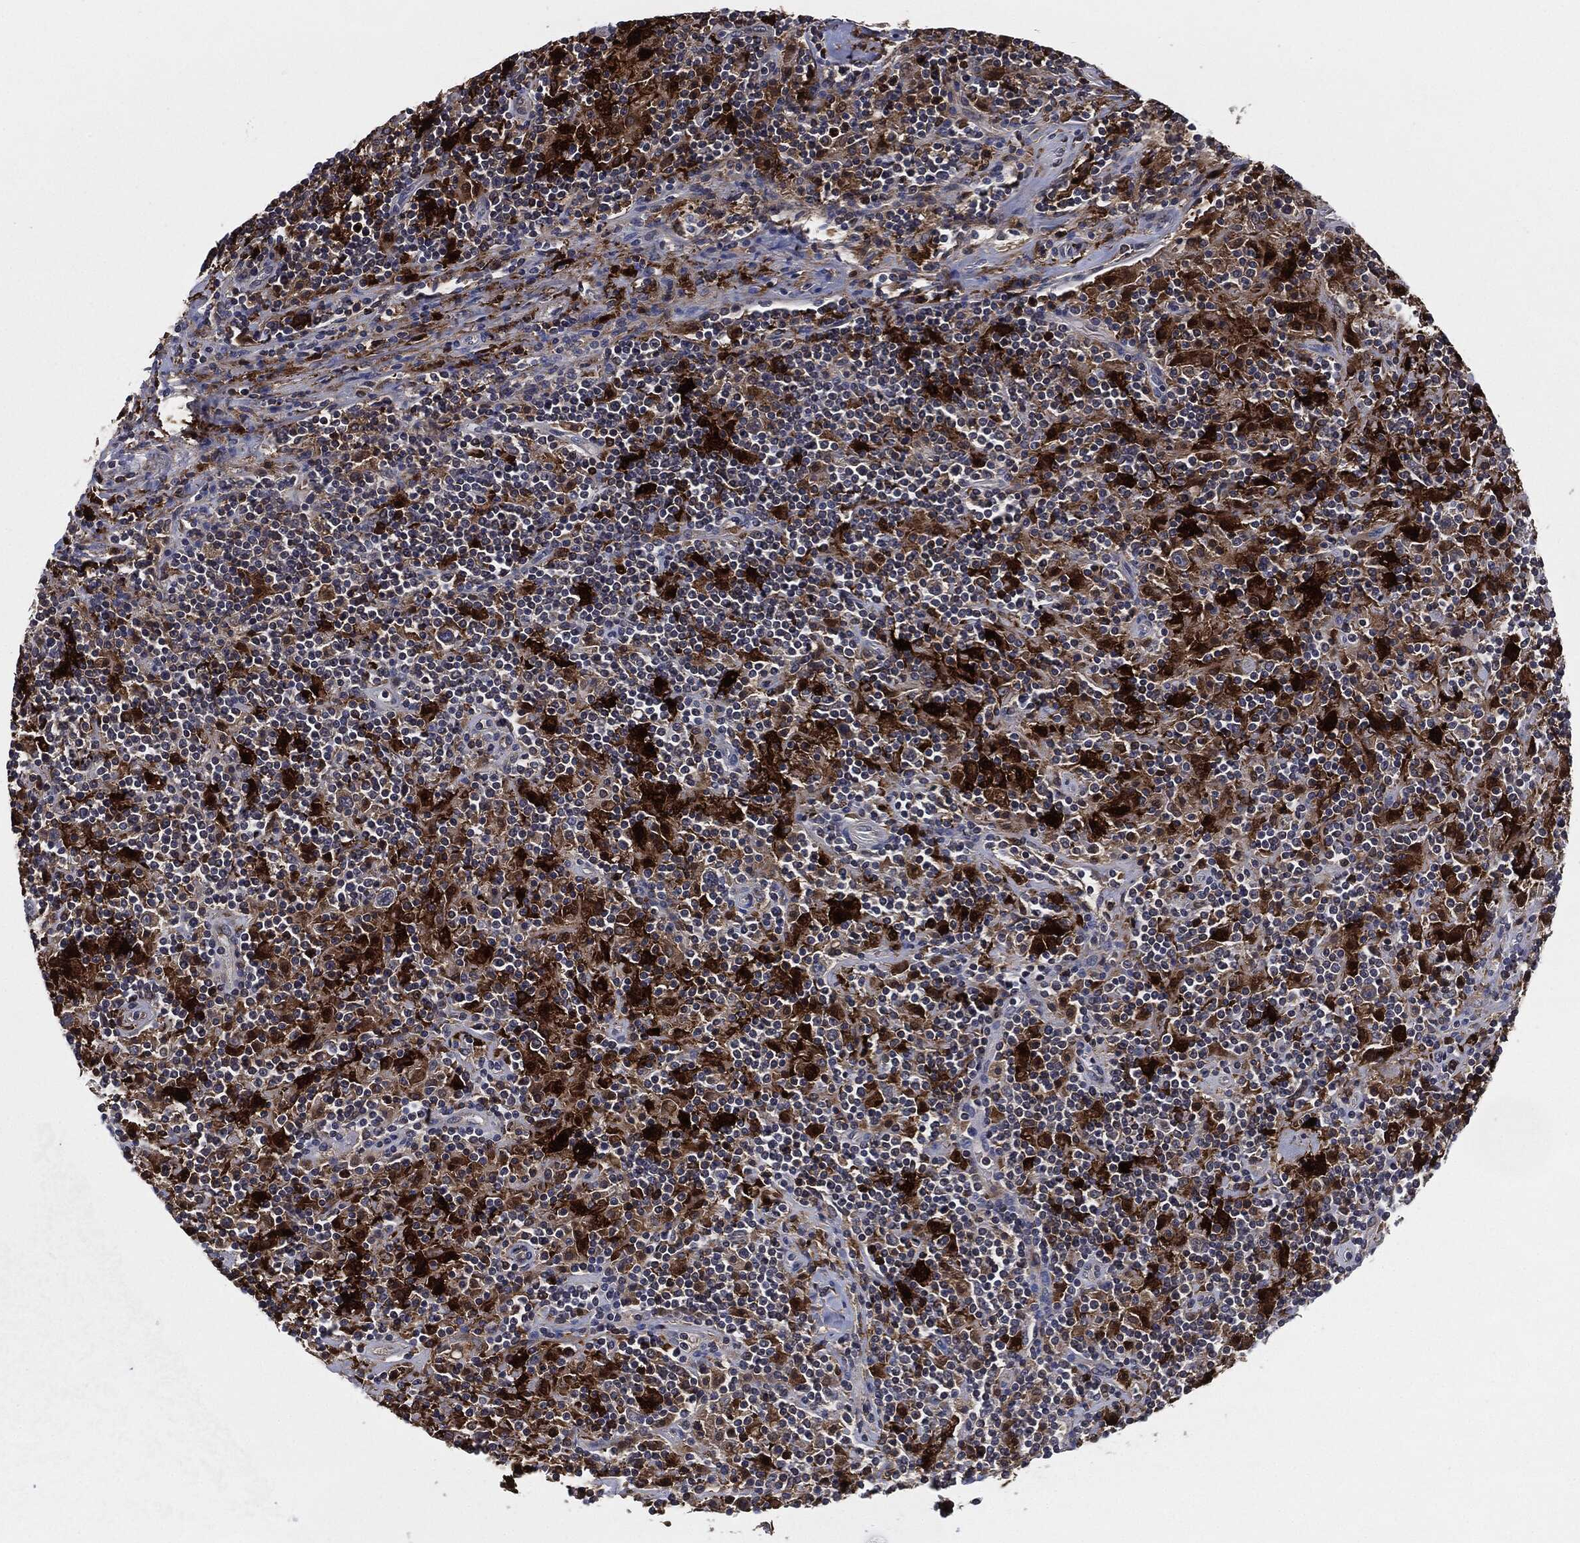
{"staining": {"intensity": "moderate", "quantity": ">75%", "location": "cytoplasmic/membranous"}, "tissue": "lymphoma", "cell_type": "Tumor cells", "image_type": "cancer", "snomed": [{"axis": "morphology", "description": "Hodgkin's disease, NOS"}, {"axis": "topography", "description": "Lymph node"}], "caption": "Protein staining of lymphoma tissue shows moderate cytoplasmic/membranous positivity in approximately >75% of tumor cells.", "gene": "TMEM11", "patient": {"sex": "male", "age": 70}}